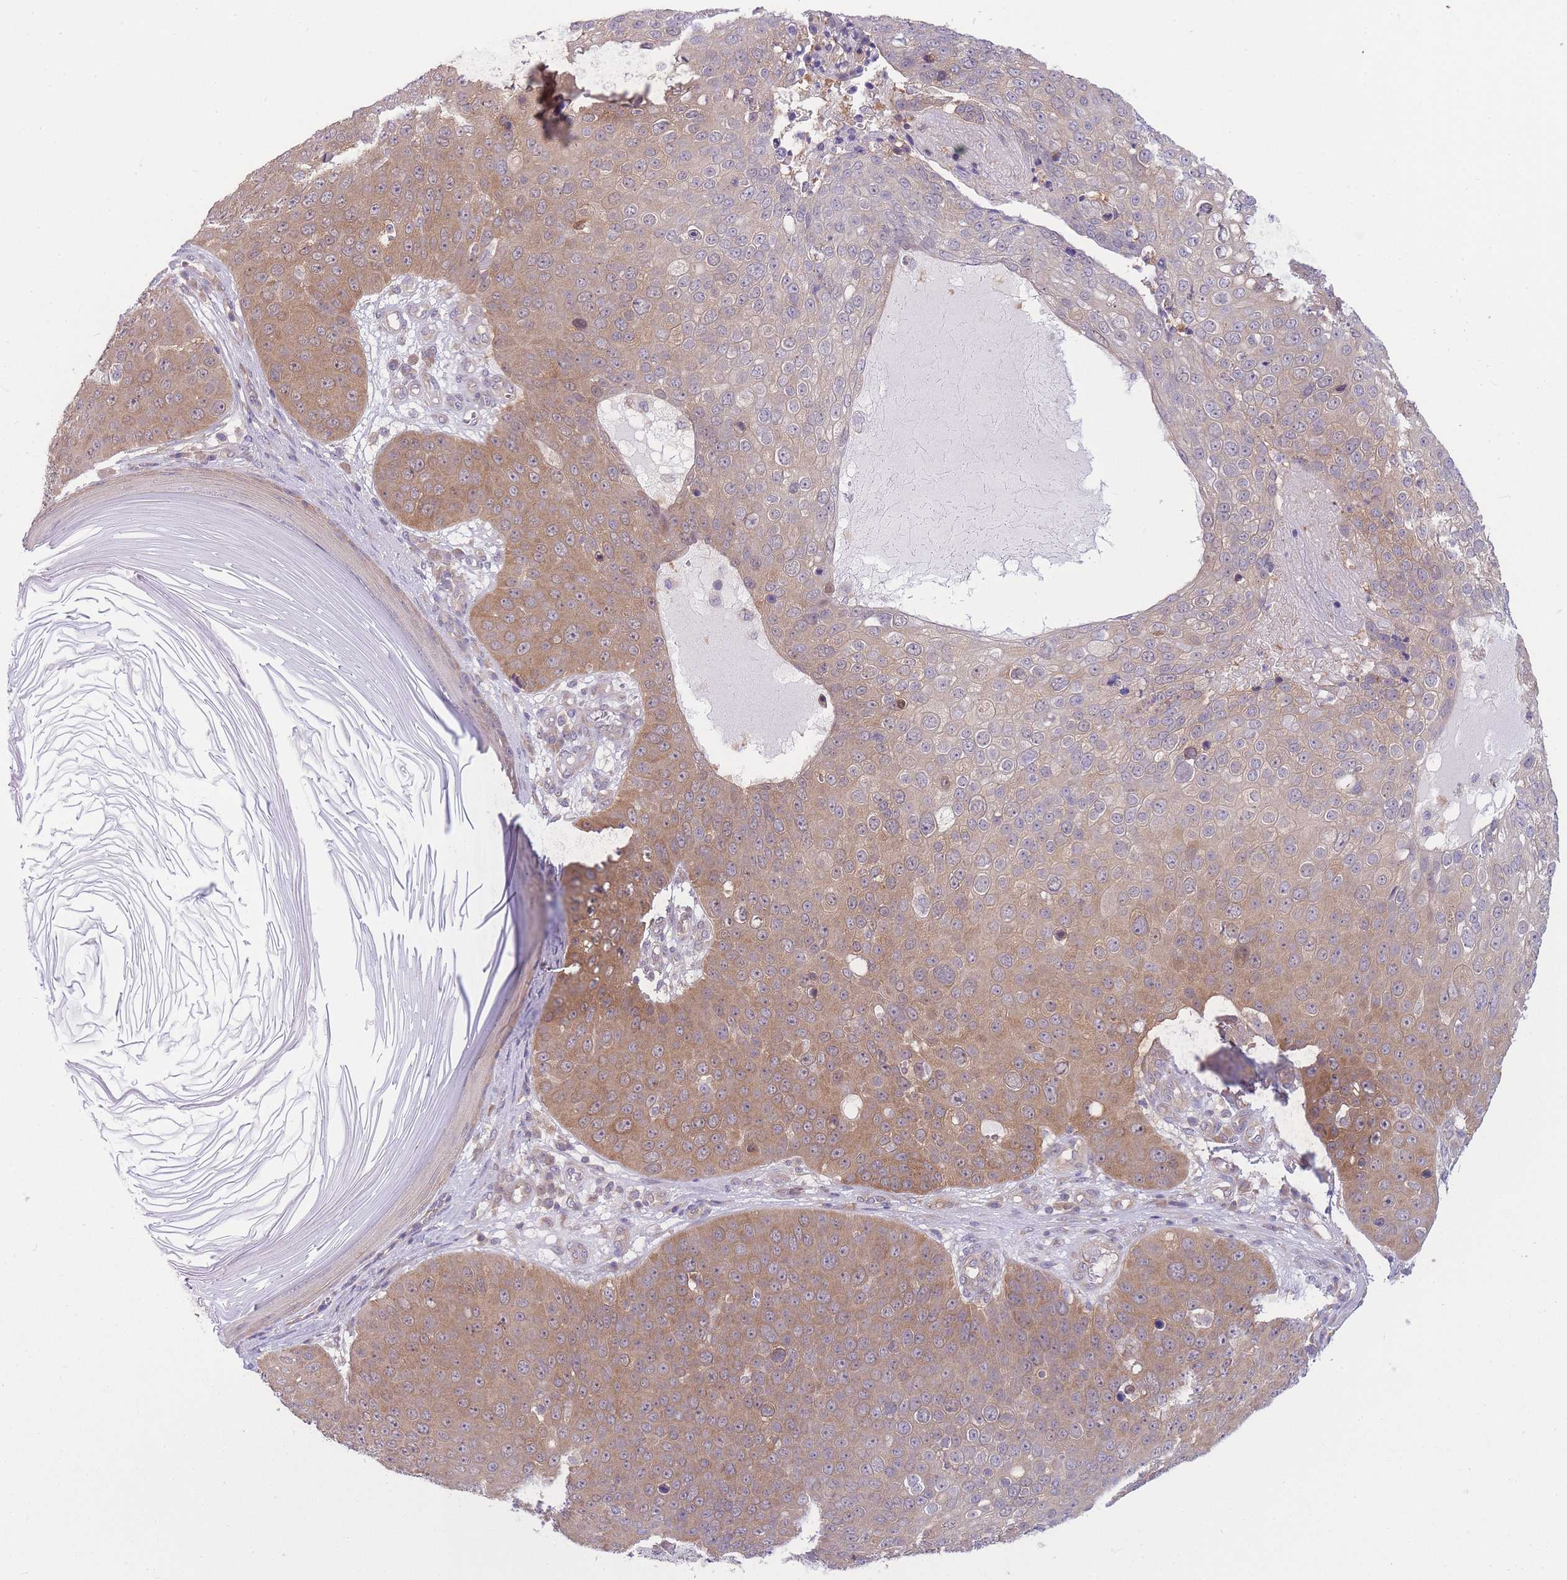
{"staining": {"intensity": "moderate", "quantity": "25%-75%", "location": "cytoplasmic/membranous"}, "tissue": "skin cancer", "cell_type": "Tumor cells", "image_type": "cancer", "snomed": [{"axis": "morphology", "description": "Squamous cell carcinoma, NOS"}, {"axis": "topography", "description": "Skin"}], "caption": "Skin cancer was stained to show a protein in brown. There is medium levels of moderate cytoplasmic/membranous expression in approximately 25%-75% of tumor cells.", "gene": "PFDN6", "patient": {"sex": "male", "age": 71}}